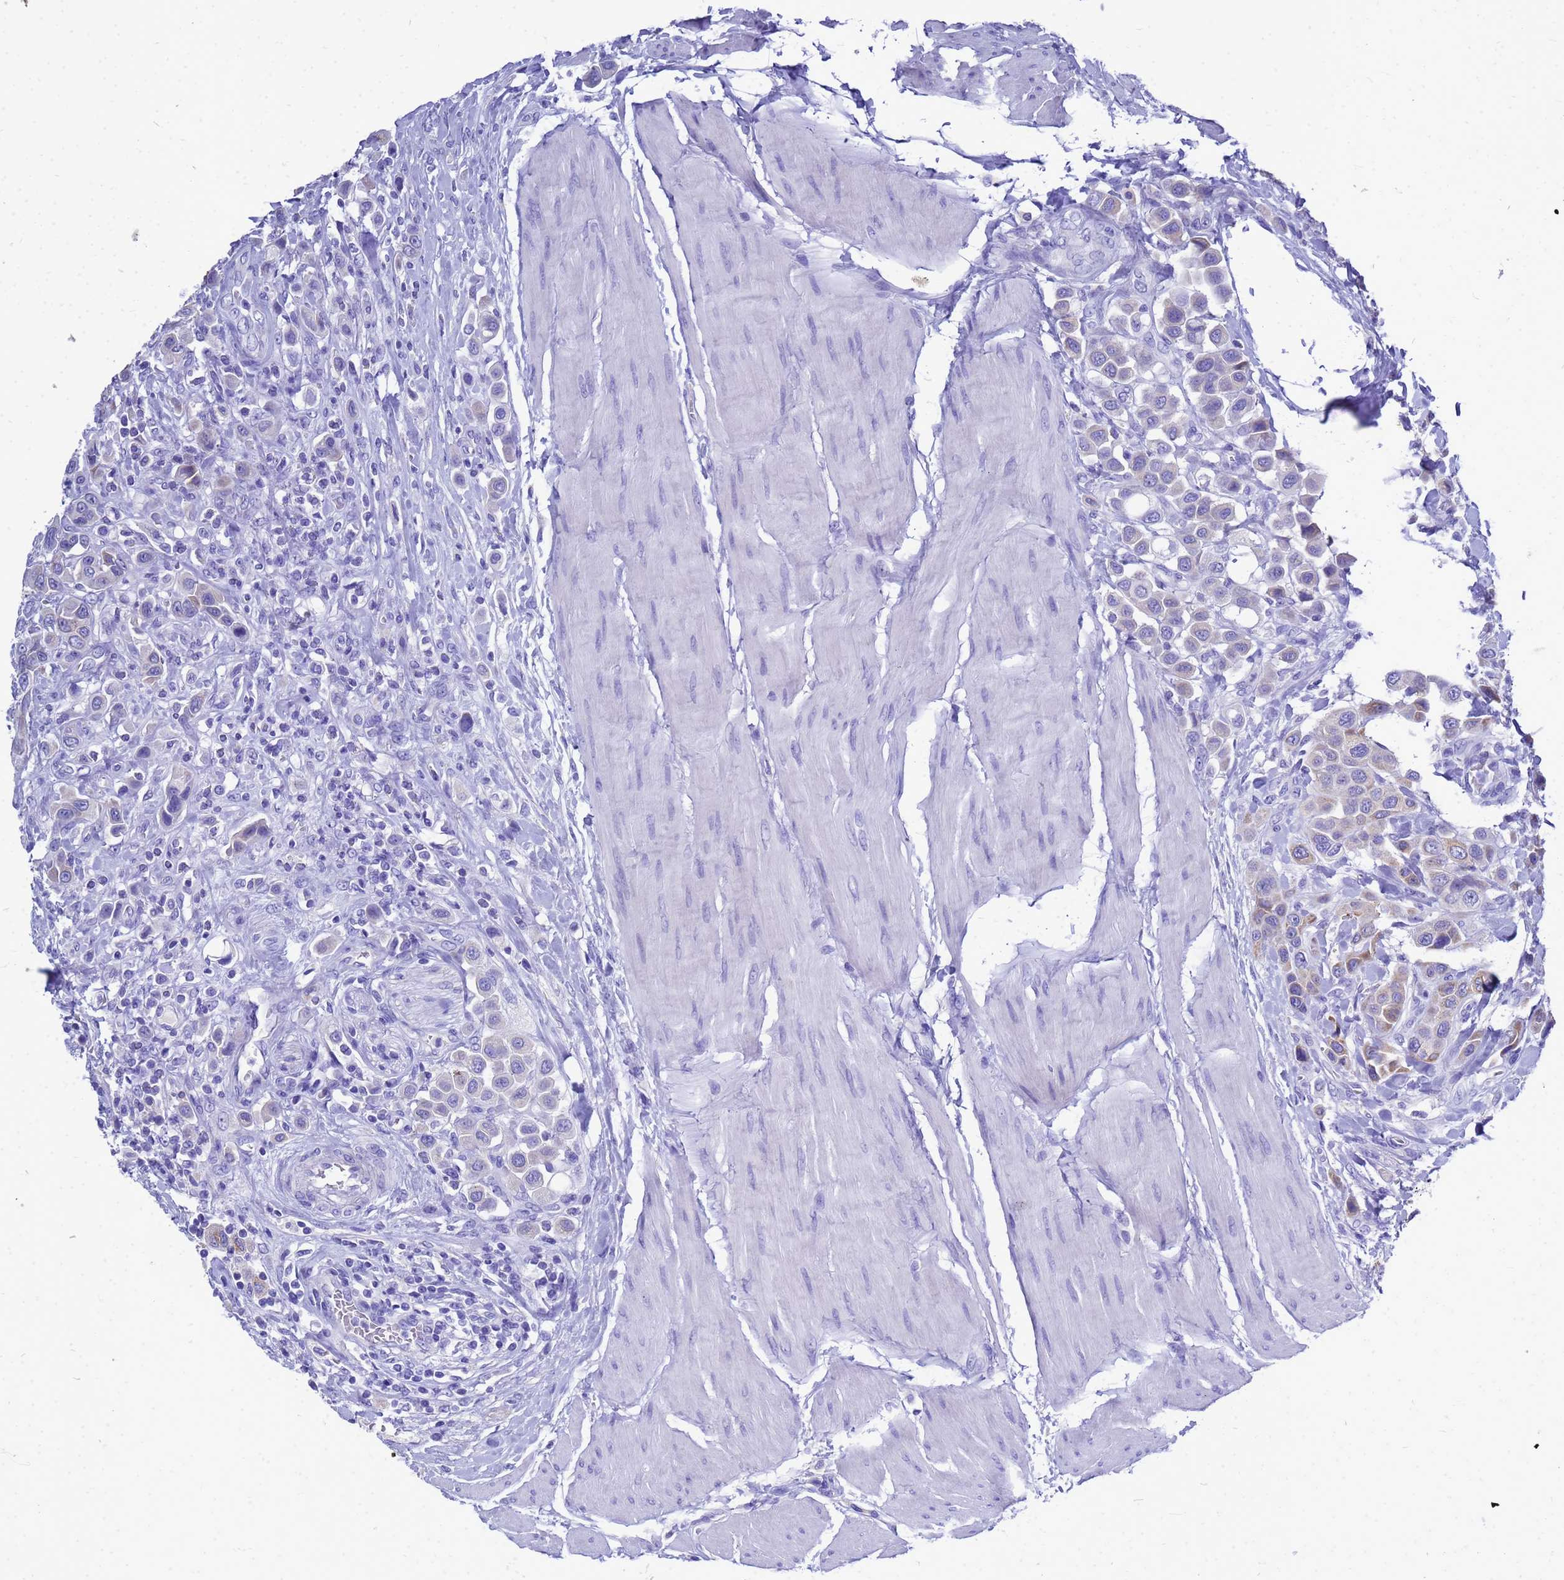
{"staining": {"intensity": "negative", "quantity": "none", "location": "none"}, "tissue": "urothelial cancer", "cell_type": "Tumor cells", "image_type": "cancer", "snomed": [{"axis": "morphology", "description": "Urothelial carcinoma, High grade"}, {"axis": "topography", "description": "Urinary bladder"}], "caption": "Immunohistochemistry (IHC) of human urothelial carcinoma (high-grade) displays no staining in tumor cells. (Stains: DAB IHC with hematoxylin counter stain, Microscopy: brightfield microscopy at high magnification).", "gene": "OR52E2", "patient": {"sex": "male", "age": 50}}